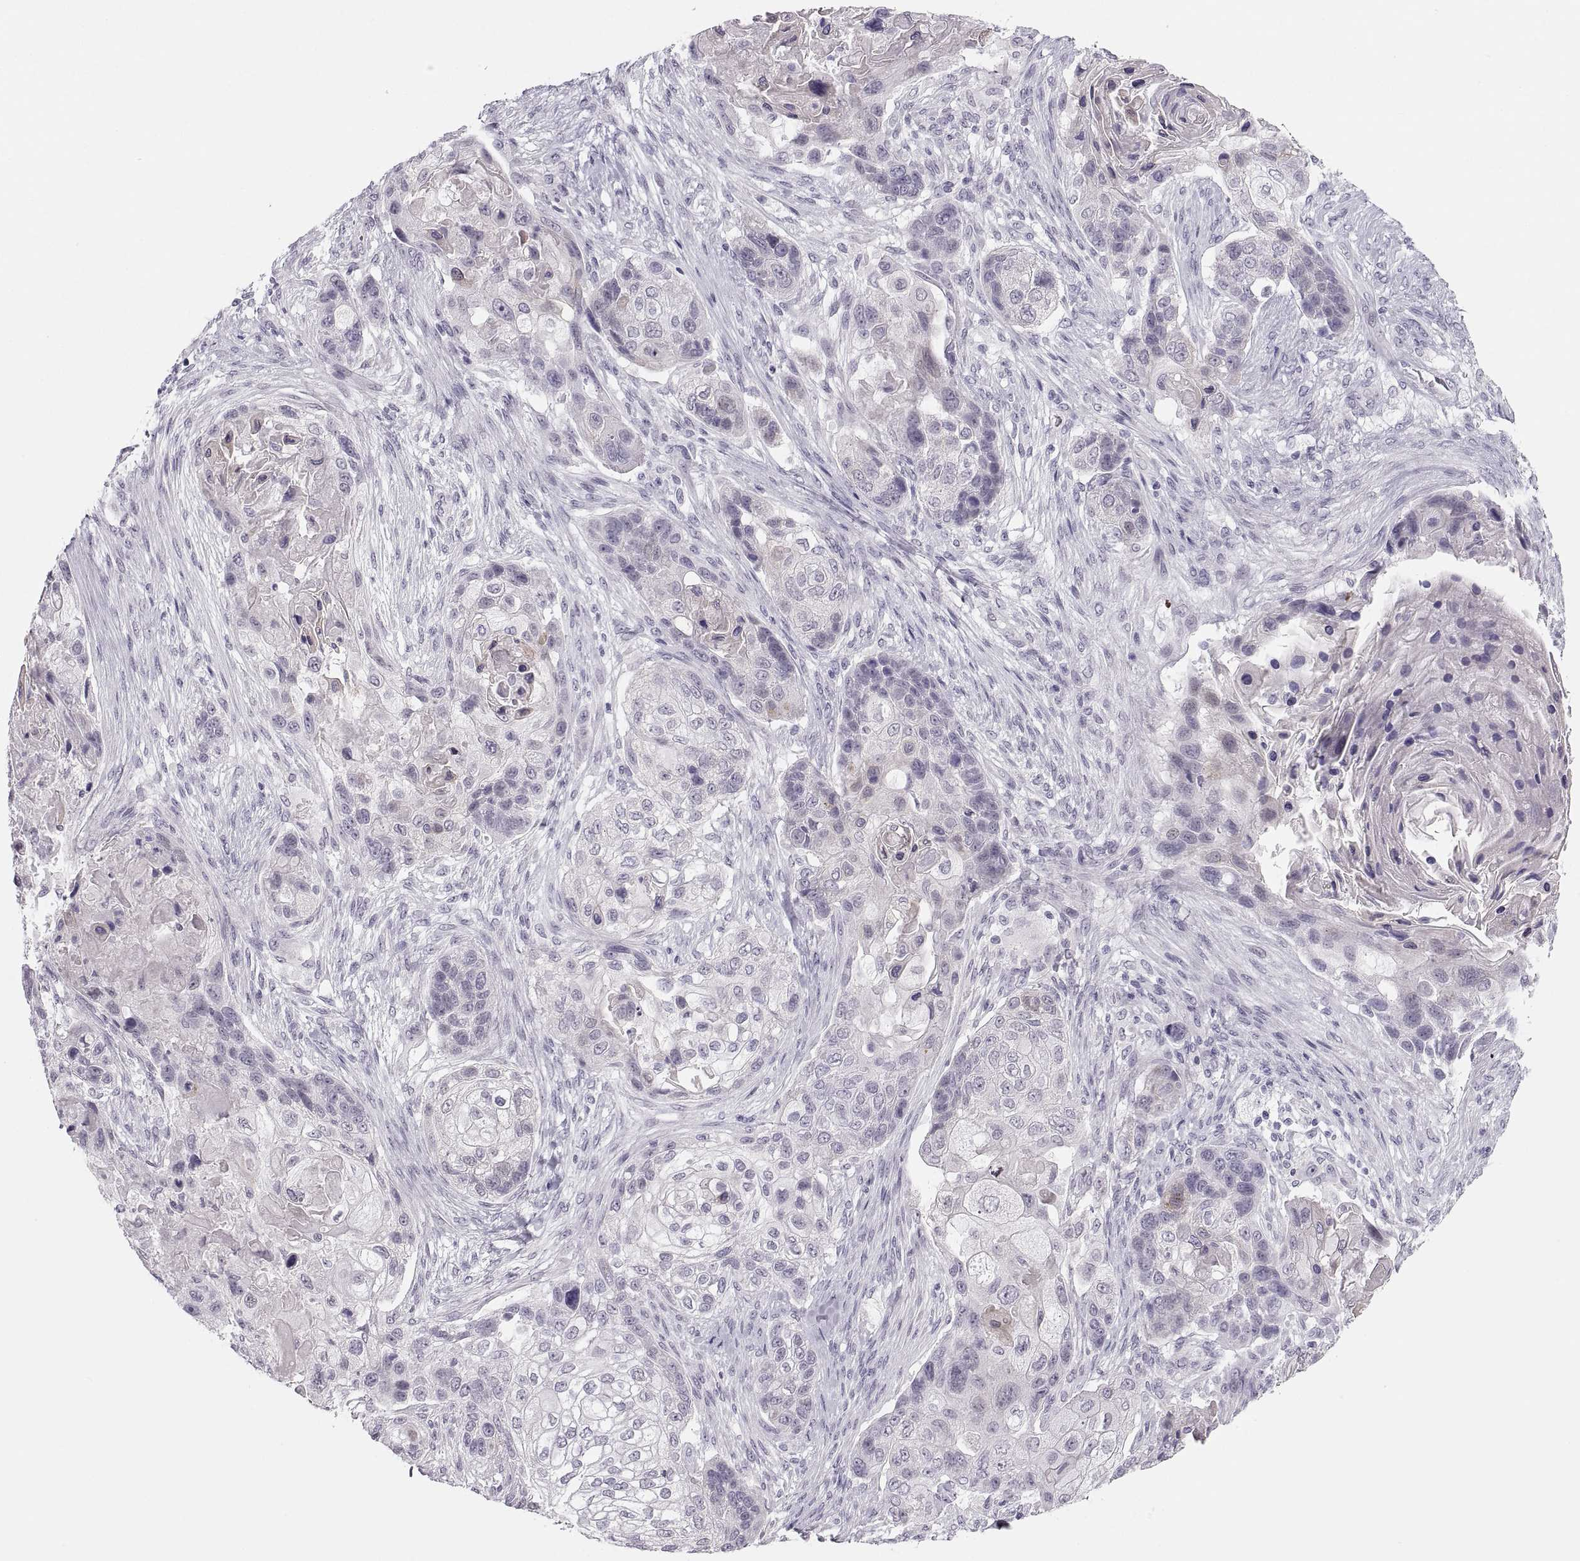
{"staining": {"intensity": "negative", "quantity": "none", "location": "none"}, "tissue": "lung cancer", "cell_type": "Tumor cells", "image_type": "cancer", "snomed": [{"axis": "morphology", "description": "Squamous cell carcinoma, NOS"}, {"axis": "topography", "description": "Lung"}], "caption": "The immunohistochemistry (IHC) photomicrograph has no significant staining in tumor cells of squamous cell carcinoma (lung) tissue.", "gene": "C3orf22", "patient": {"sex": "male", "age": 69}}